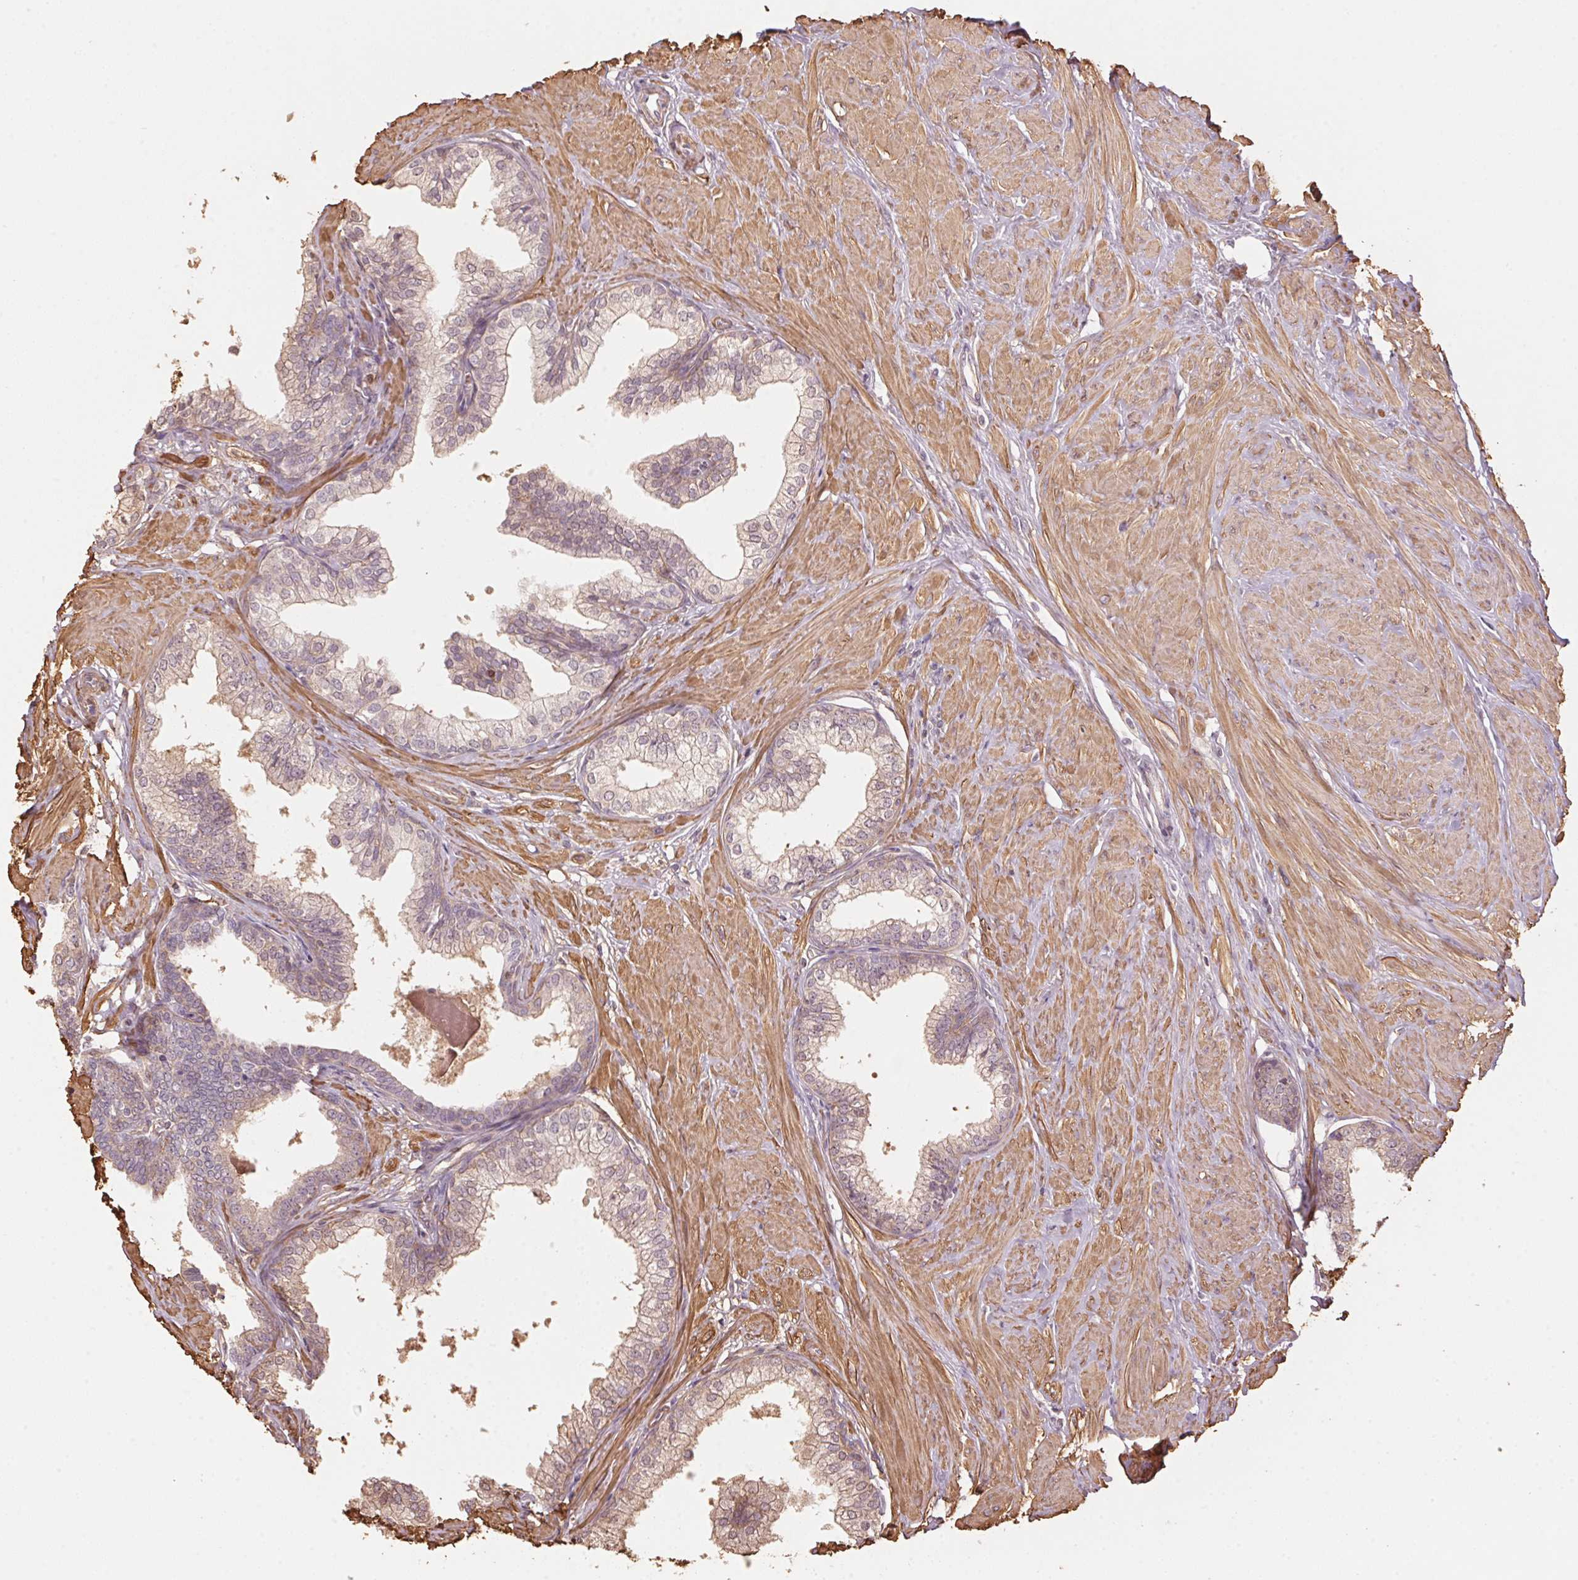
{"staining": {"intensity": "weak", "quantity": ">75%", "location": "cytoplasmic/membranous"}, "tissue": "prostate", "cell_type": "Glandular cells", "image_type": "normal", "snomed": [{"axis": "morphology", "description": "Normal tissue, NOS"}, {"axis": "topography", "description": "Prostate"}, {"axis": "topography", "description": "Peripheral nerve tissue"}], "caption": "Brown immunohistochemical staining in benign prostate demonstrates weak cytoplasmic/membranous staining in about >75% of glandular cells.", "gene": "QDPR", "patient": {"sex": "male", "age": 55}}